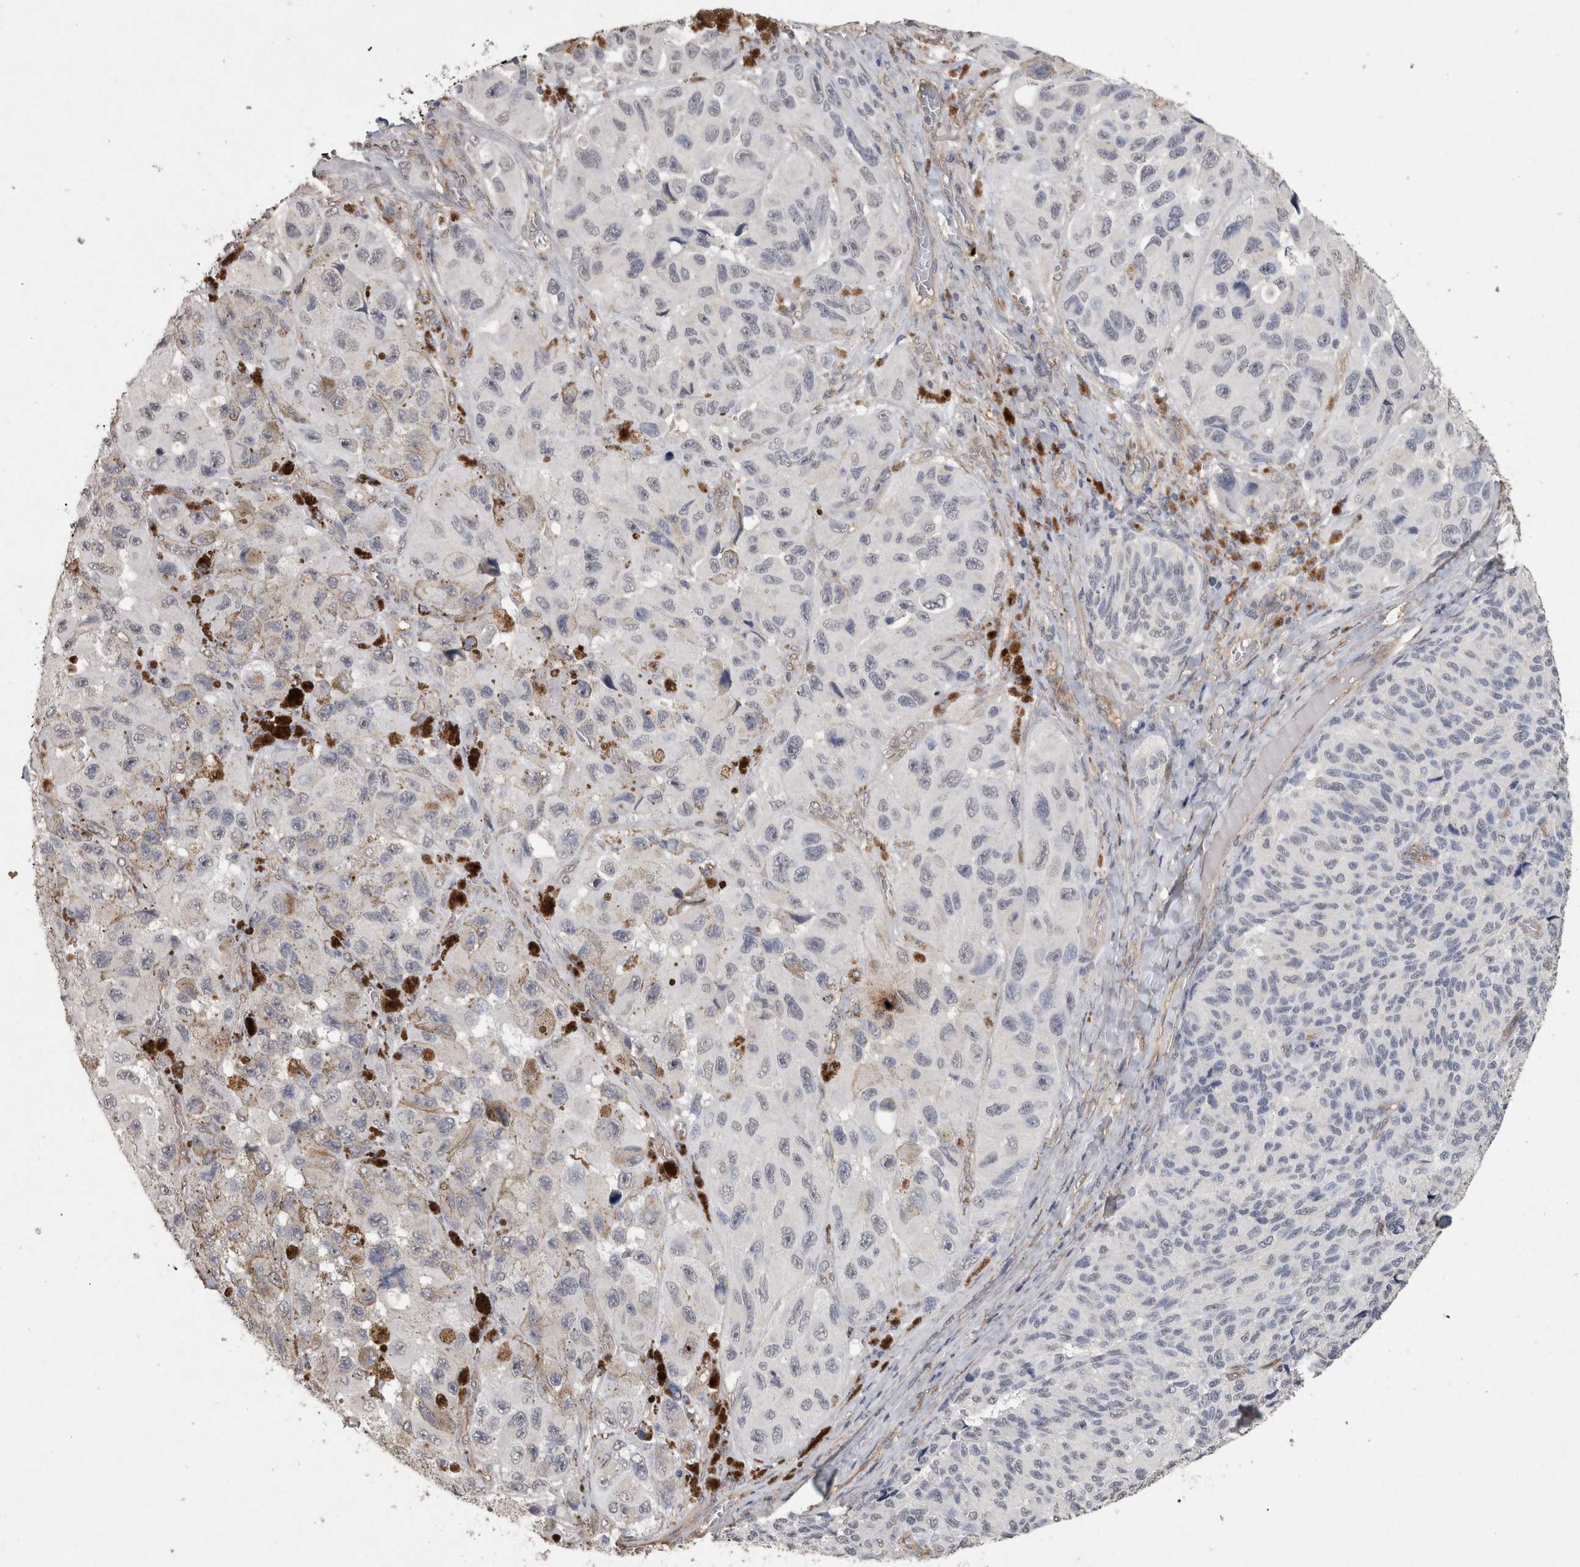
{"staining": {"intensity": "negative", "quantity": "none", "location": "none"}, "tissue": "melanoma", "cell_type": "Tumor cells", "image_type": "cancer", "snomed": [{"axis": "morphology", "description": "Malignant melanoma, NOS"}, {"axis": "topography", "description": "Skin"}], "caption": "A high-resolution histopathology image shows immunohistochemistry (IHC) staining of malignant melanoma, which displays no significant positivity in tumor cells.", "gene": "RECK", "patient": {"sex": "female", "age": 73}}